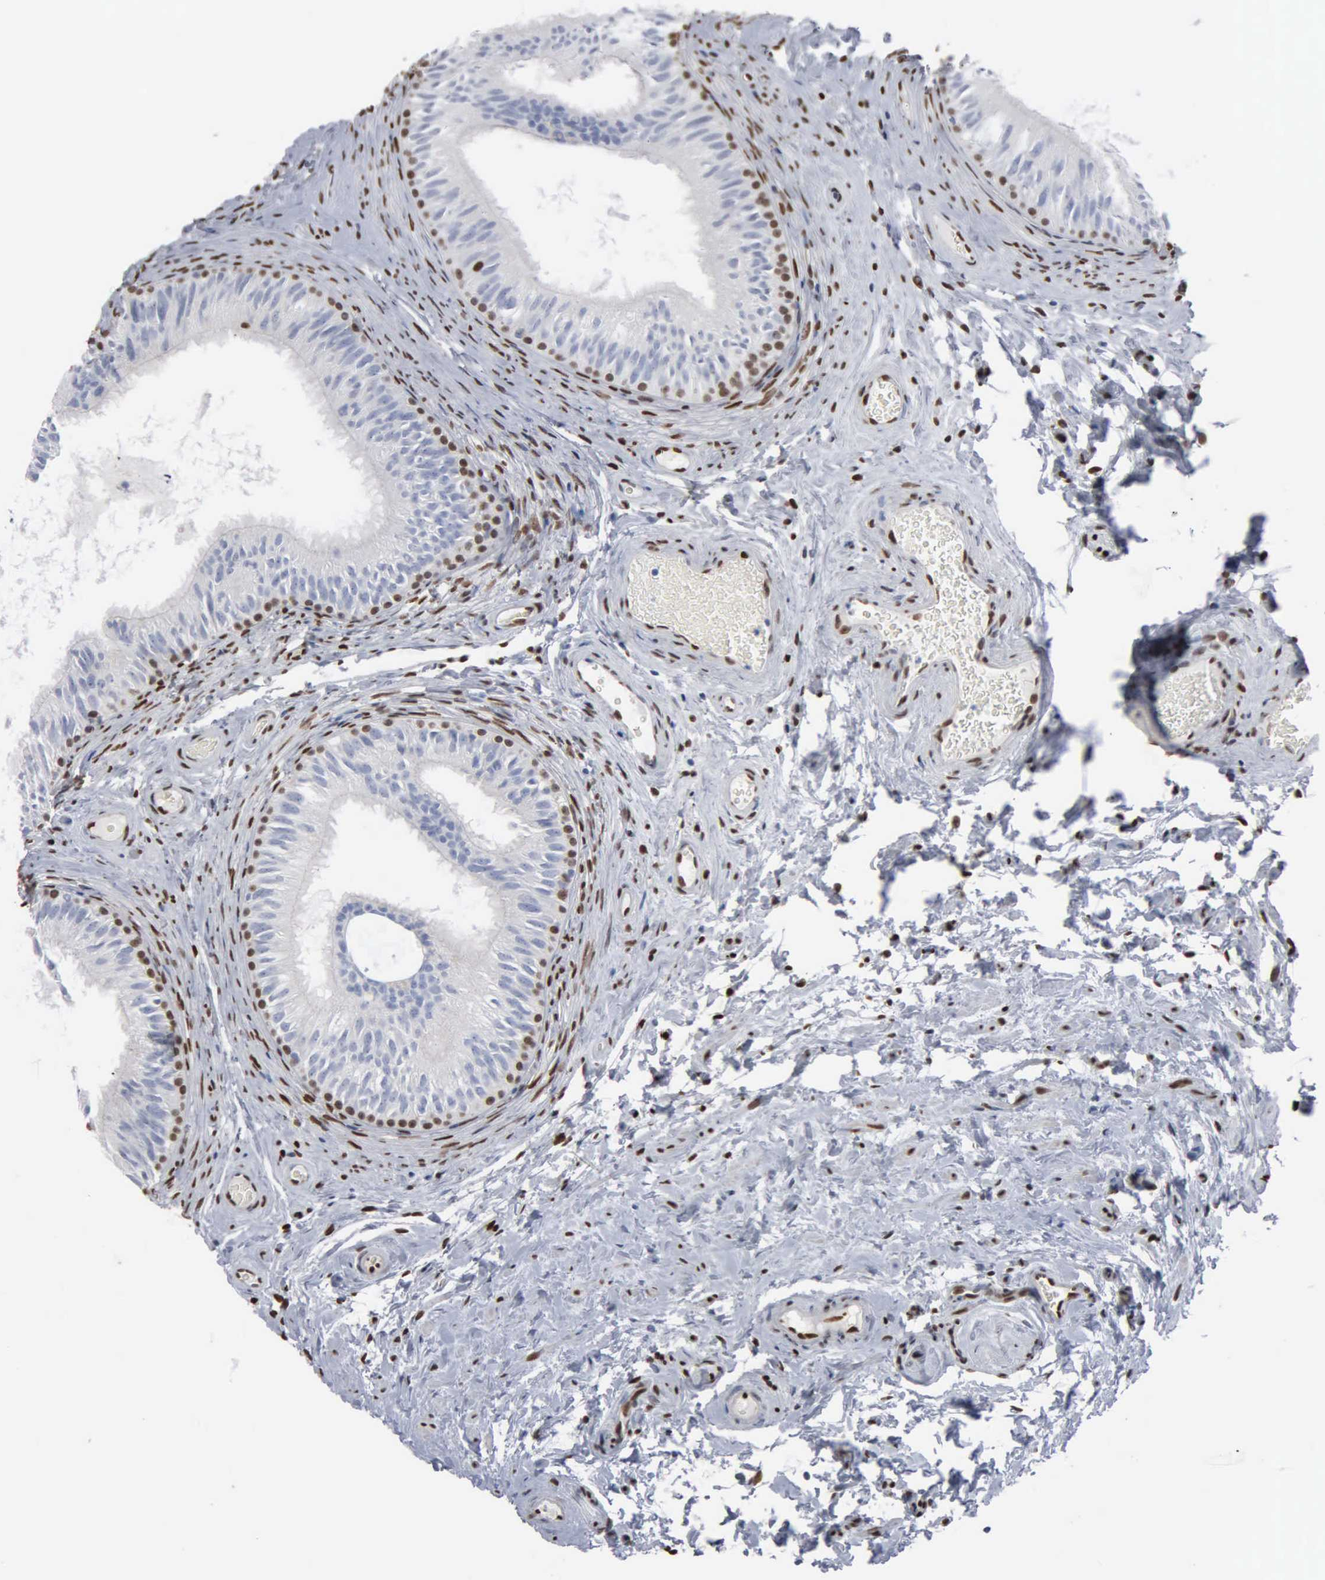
{"staining": {"intensity": "negative", "quantity": "none", "location": "none"}, "tissue": "epididymis", "cell_type": "Glandular cells", "image_type": "normal", "snomed": [{"axis": "morphology", "description": "Normal tissue, NOS"}, {"axis": "topography", "description": "Epididymis"}], "caption": "Immunohistochemical staining of unremarkable epididymis exhibits no significant expression in glandular cells. (DAB (3,3'-diaminobenzidine) immunohistochemistry with hematoxylin counter stain).", "gene": "FGF2", "patient": {"sex": "male", "age": 32}}